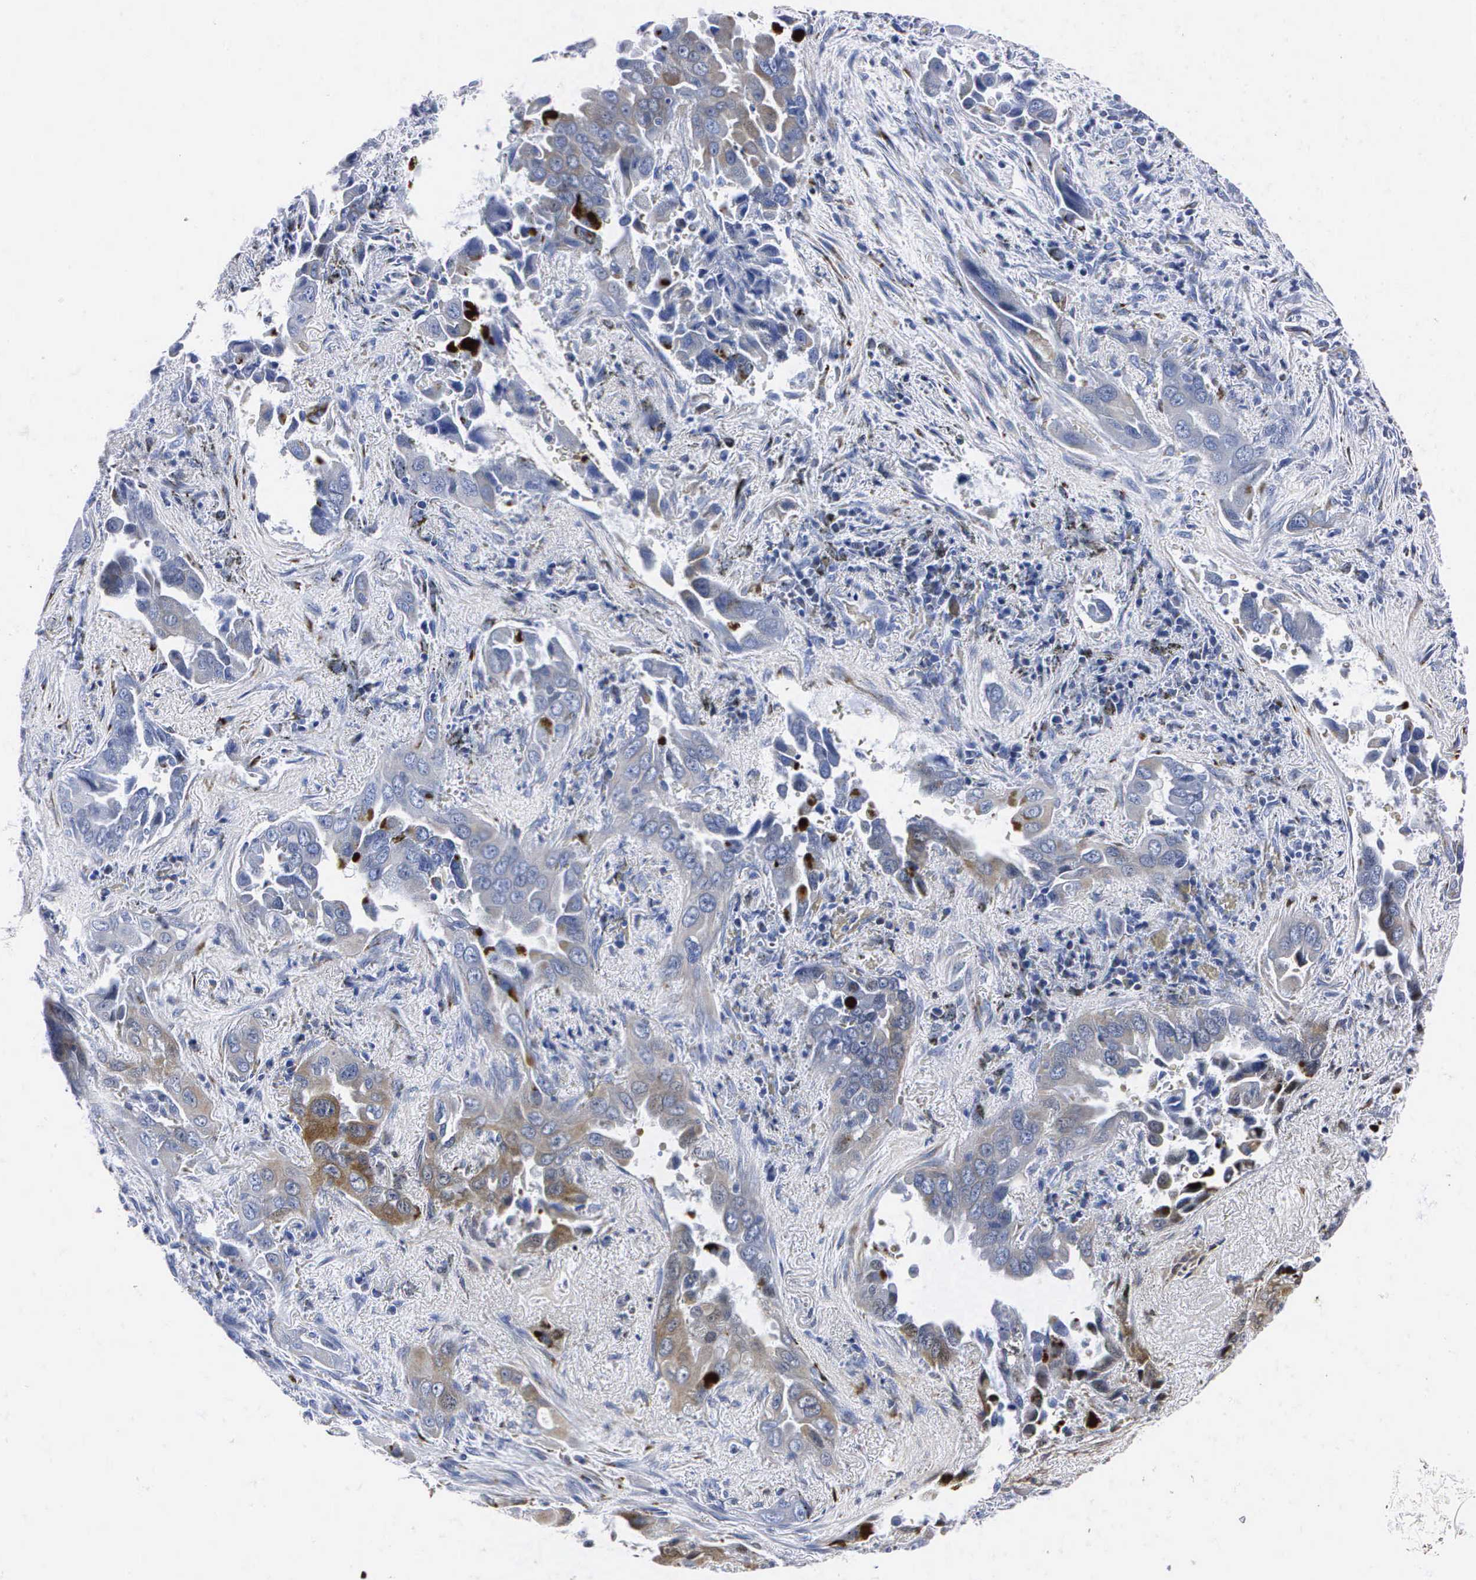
{"staining": {"intensity": "moderate", "quantity": "25%-75%", "location": "cytoplasmic/membranous"}, "tissue": "lung cancer", "cell_type": "Tumor cells", "image_type": "cancer", "snomed": [{"axis": "morphology", "description": "Adenocarcinoma, NOS"}, {"axis": "topography", "description": "Lung"}], "caption": "Protein staining of lung cancer (adenocarcinoma) tissue displays moderate cytoplasmic/membranous expression in about 25%-75% of tumor cells.", "gene": "ENO2", "patient": {"sex": "male", "age": 68}}